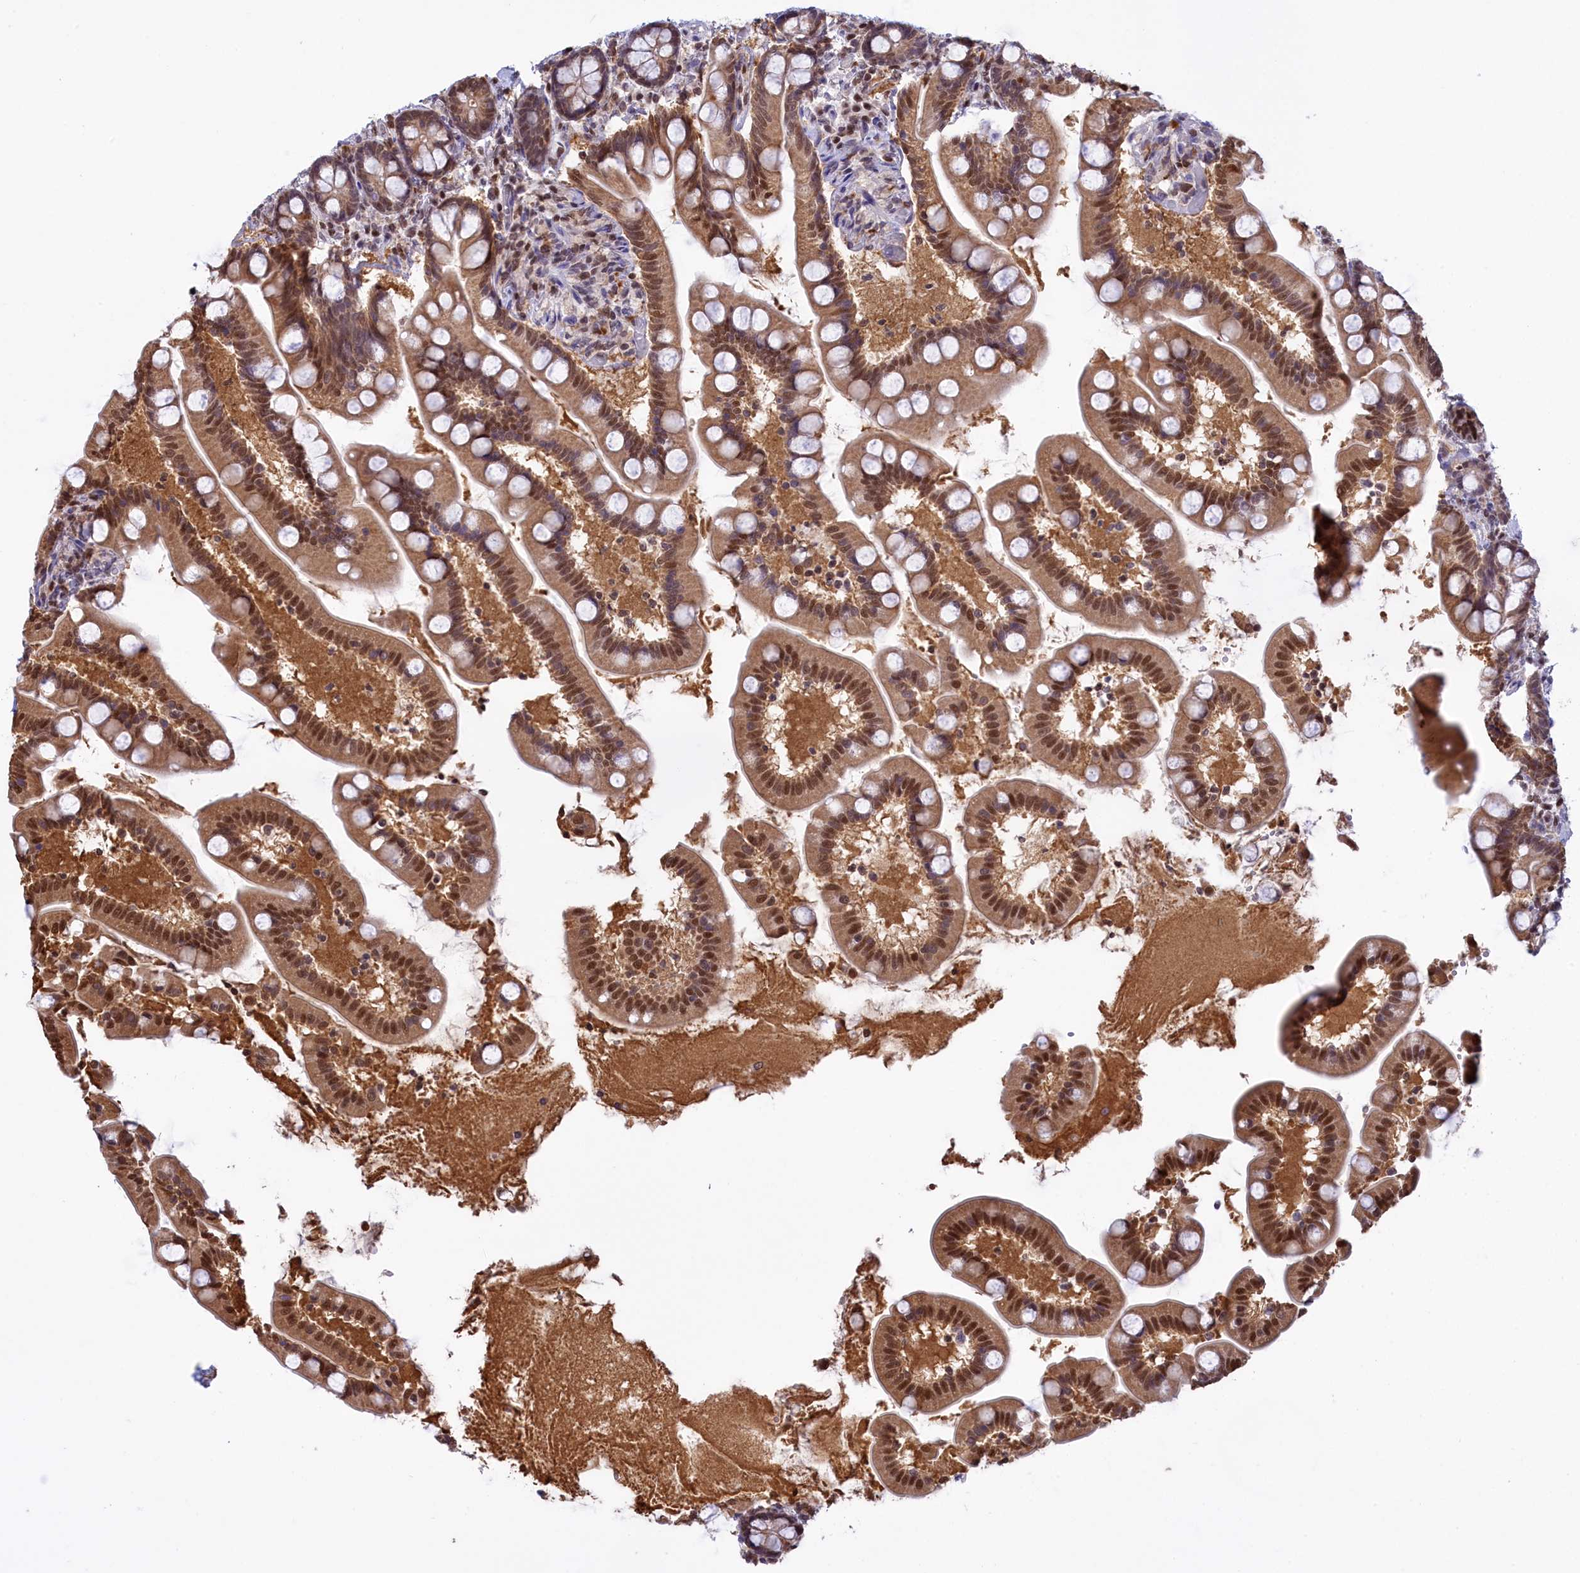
{"staining": {"intensity": "moderate", "quantity": ">75%", "location": "cytoplasmic/membranous,nuclear"}, "tissue": "small intestine", "cell_type": "Glandular cells", "image_type": "normal", "snomed": [{"axis": "morphology", "description": "Normal tissue, NOS"}, {"axis": "topography", "description": "Small intestine"}], "caption": "Protein staining displays moderate cytoplasmic/membranous,nuclear staining in approximately >75% of glandular cells in normal small intestine.", "gene": "IZUMO2", "patient": {"sex": "female", "age": 64}}